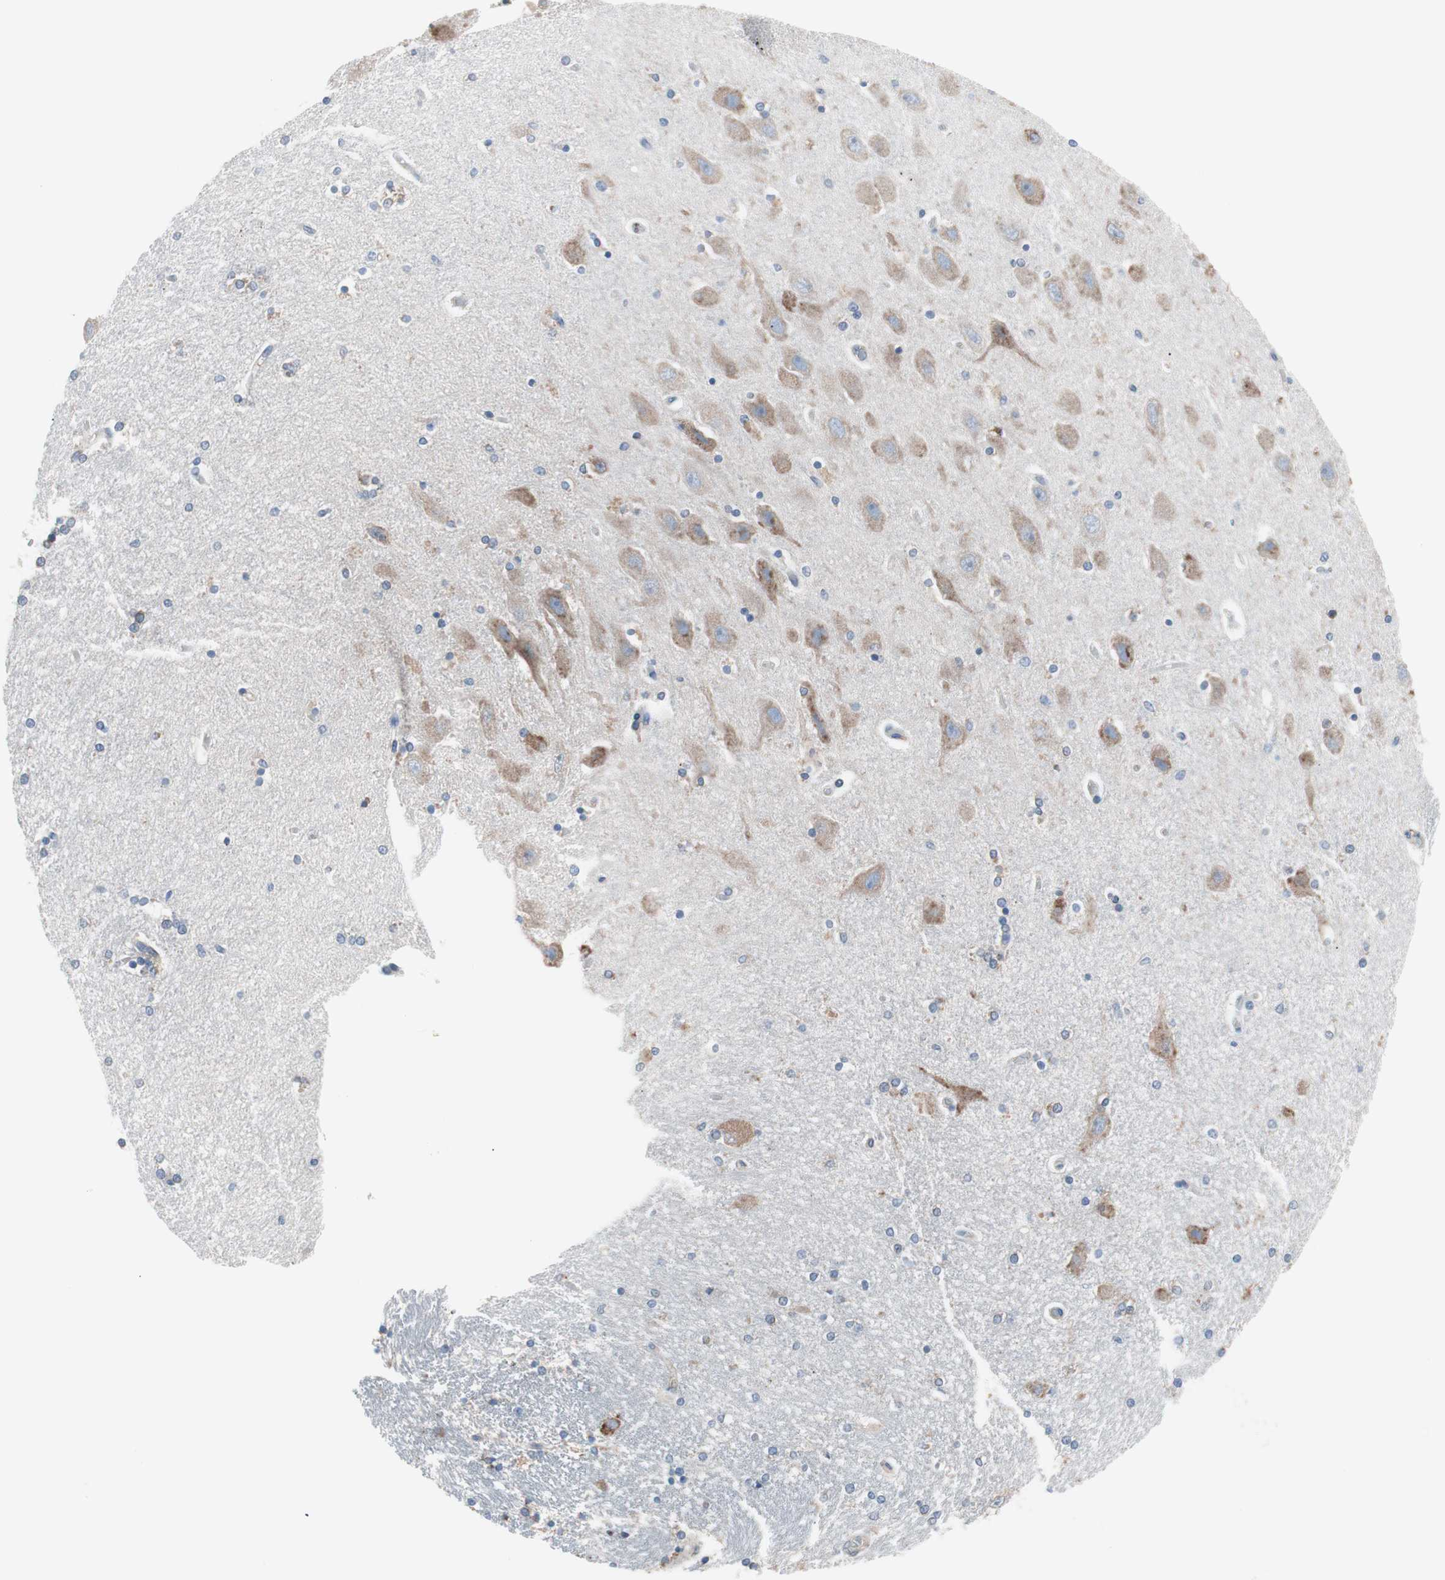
{"staining": {"intensity": "moderate", "quantity": "<25%", "location": "cytoplasmic/membranous"}, "tissue": "hippocampus", "cell_type": "Glial cells", "image_type": "normal", "snomed": [{"axis": "morphology", "description": "Normal tissue, NOS"}, {"axis": "topography", "description": "Hippocampus"}], "caption": "This photomicrograph displays immunohistochemistry staining of unremarkable human hippocampus, with low moderate cytoplasmic/membranous positivity in approximately <25% of glial cells.", "gene": "SLC27A4", "patient": {"sex": "female", "age": 54}}